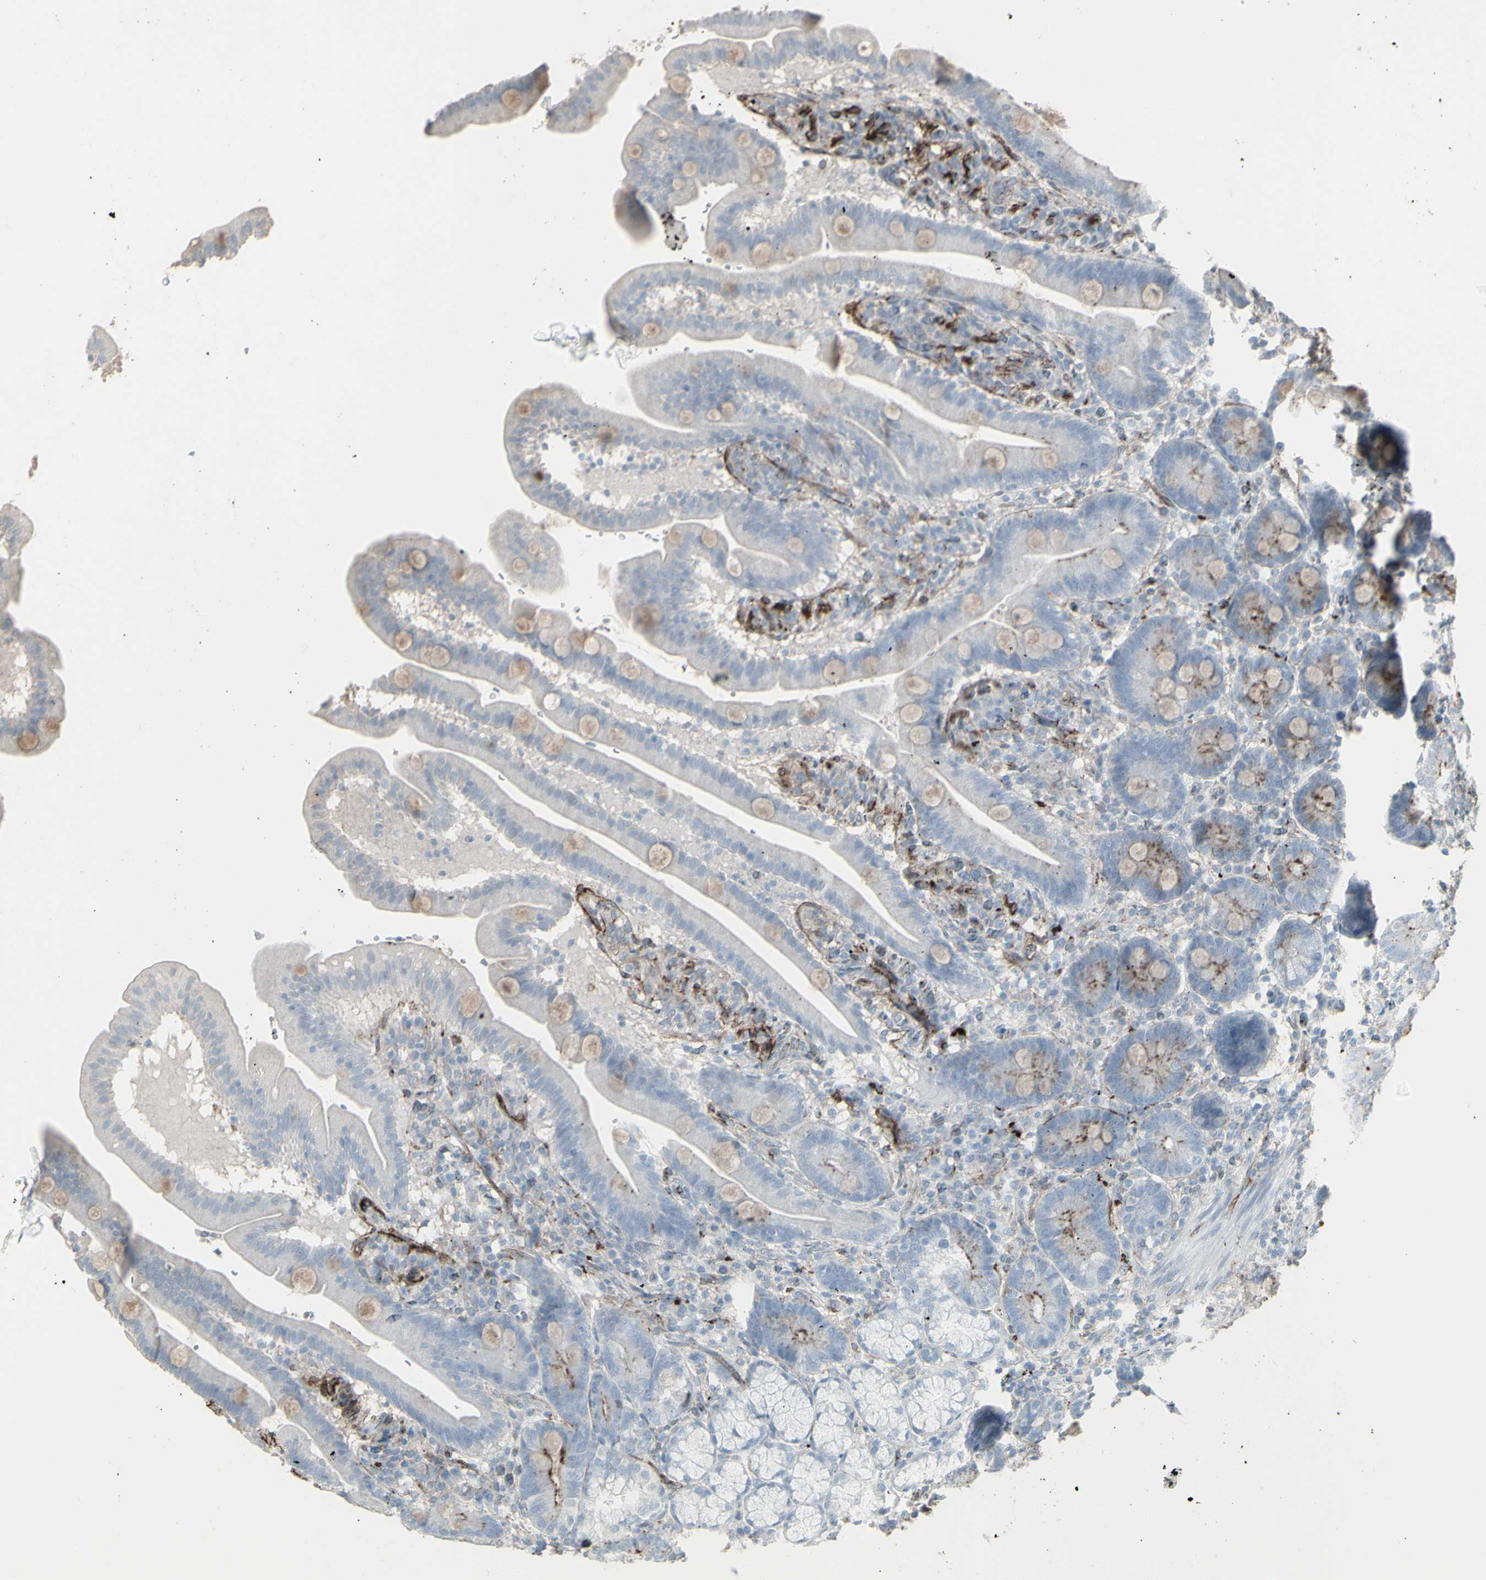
{"staining": {"intensity": "weak", "quantity": ">75%", "location": "cytoplasmic/membranous"}, "tissue": "duodenum", "cell_type": "Glandular cells", "image_type": "normal", "snomed": [{"axis": "morphology", "description": "Normal tissue, NOS"}, {"axis": "topography", "description": "Duodenum"}], "caption": "Weak cytoplasmic/membranous protein expression is seen in approximately >75% of glandular cells in duodenum.", "gene": "GJA1", "patient": {"sex": "male", "age": 54}}